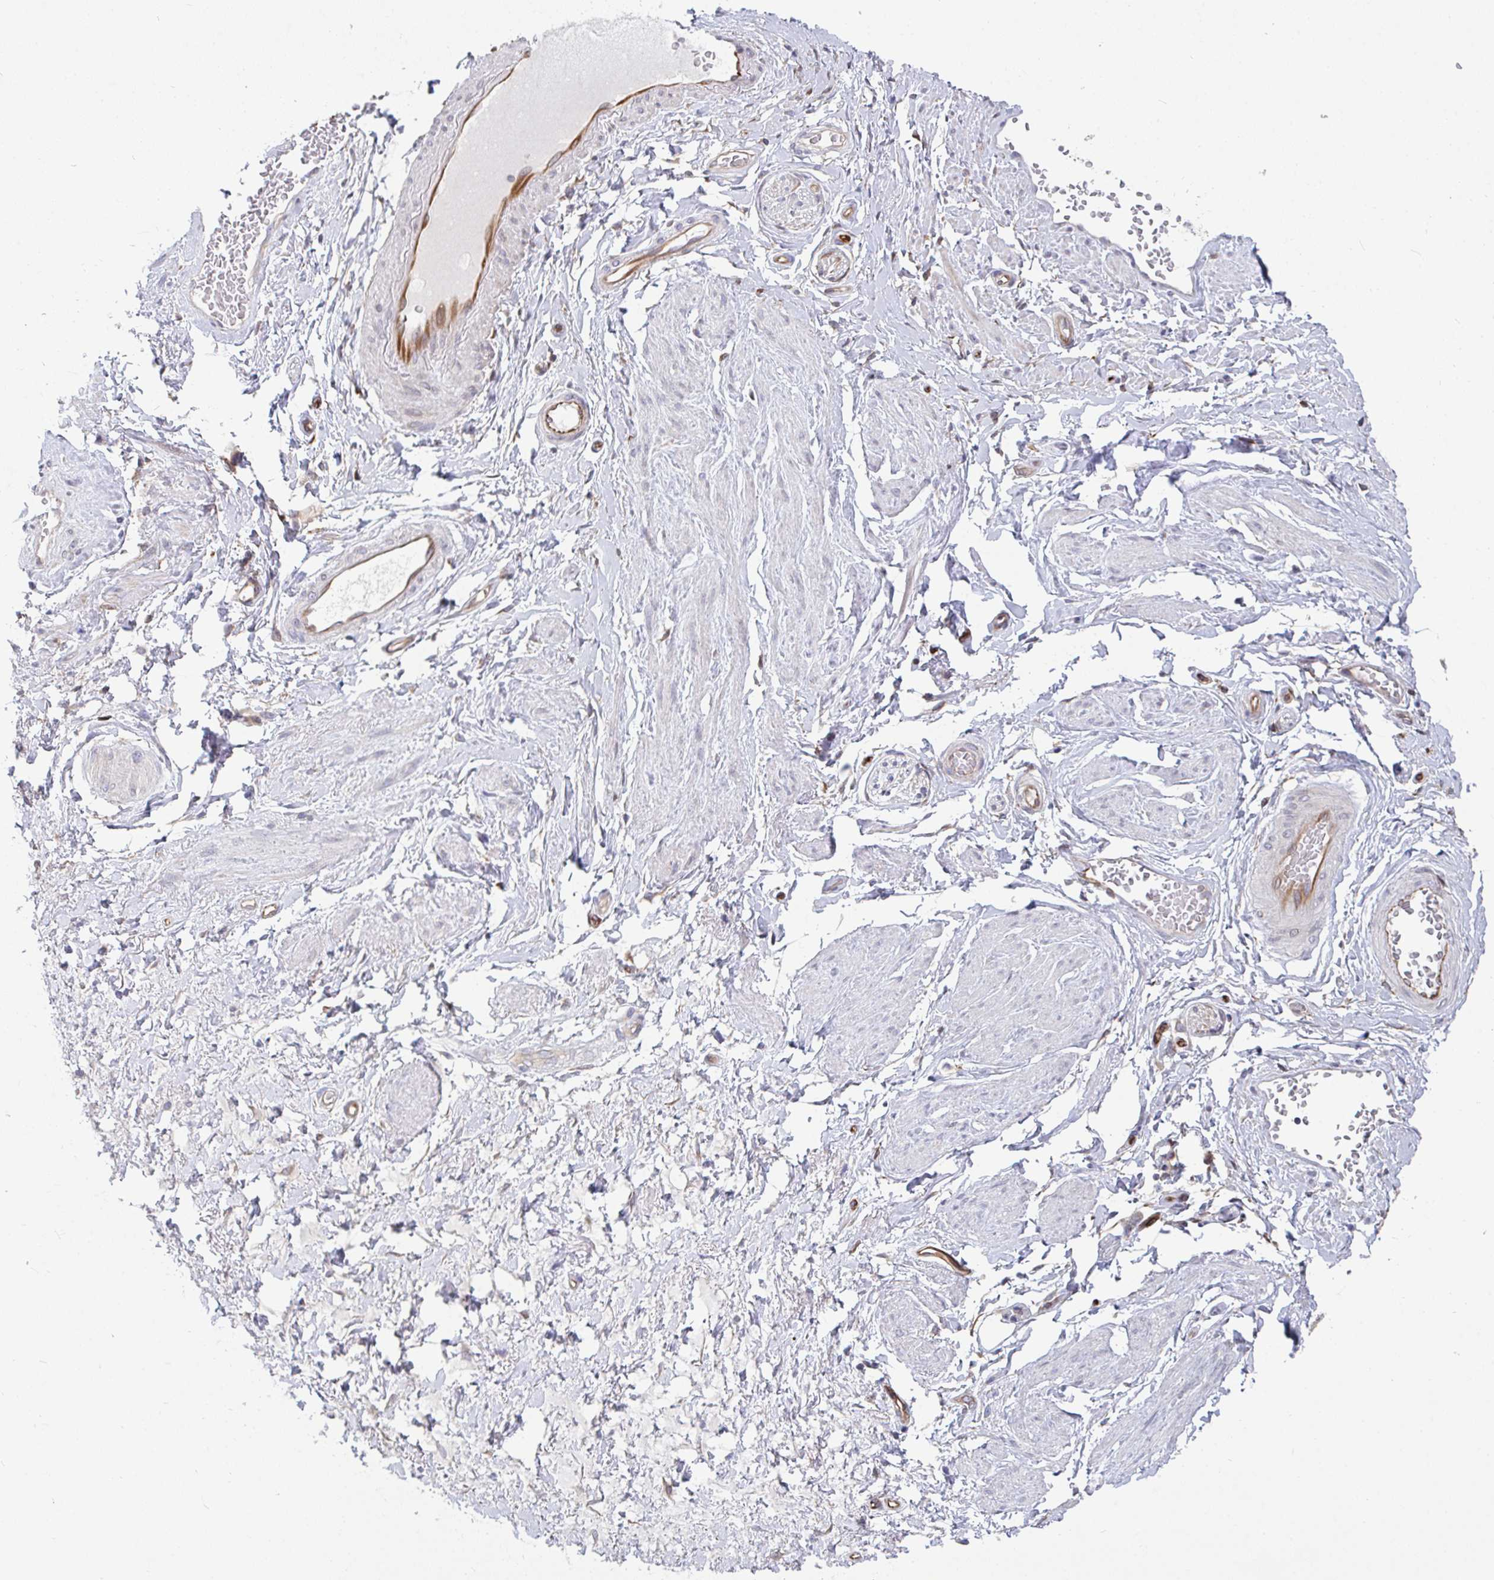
{"staining": {"intensity": "negative", "quantity": "none", "location": "none"}, "tissue": "adipose tissue", "cell_type": "Adipocytes", "image_type": "normal", "snomed": [{"axis": "morphology", "description": "Normal tissue, NOS"}, {"axis": "topography", "description": "Vagina"}, {"axis": "topography", "description": "Peripheral nerve tissue"}], "caption": "An immunohistochemistry (IHC) photomicrograph of benign adipose tissue is shown. There is no staining in adipocytes of adipose tissue.", "gene": "EIF1AD", "patient": {"sex": "female", "age": 71}}